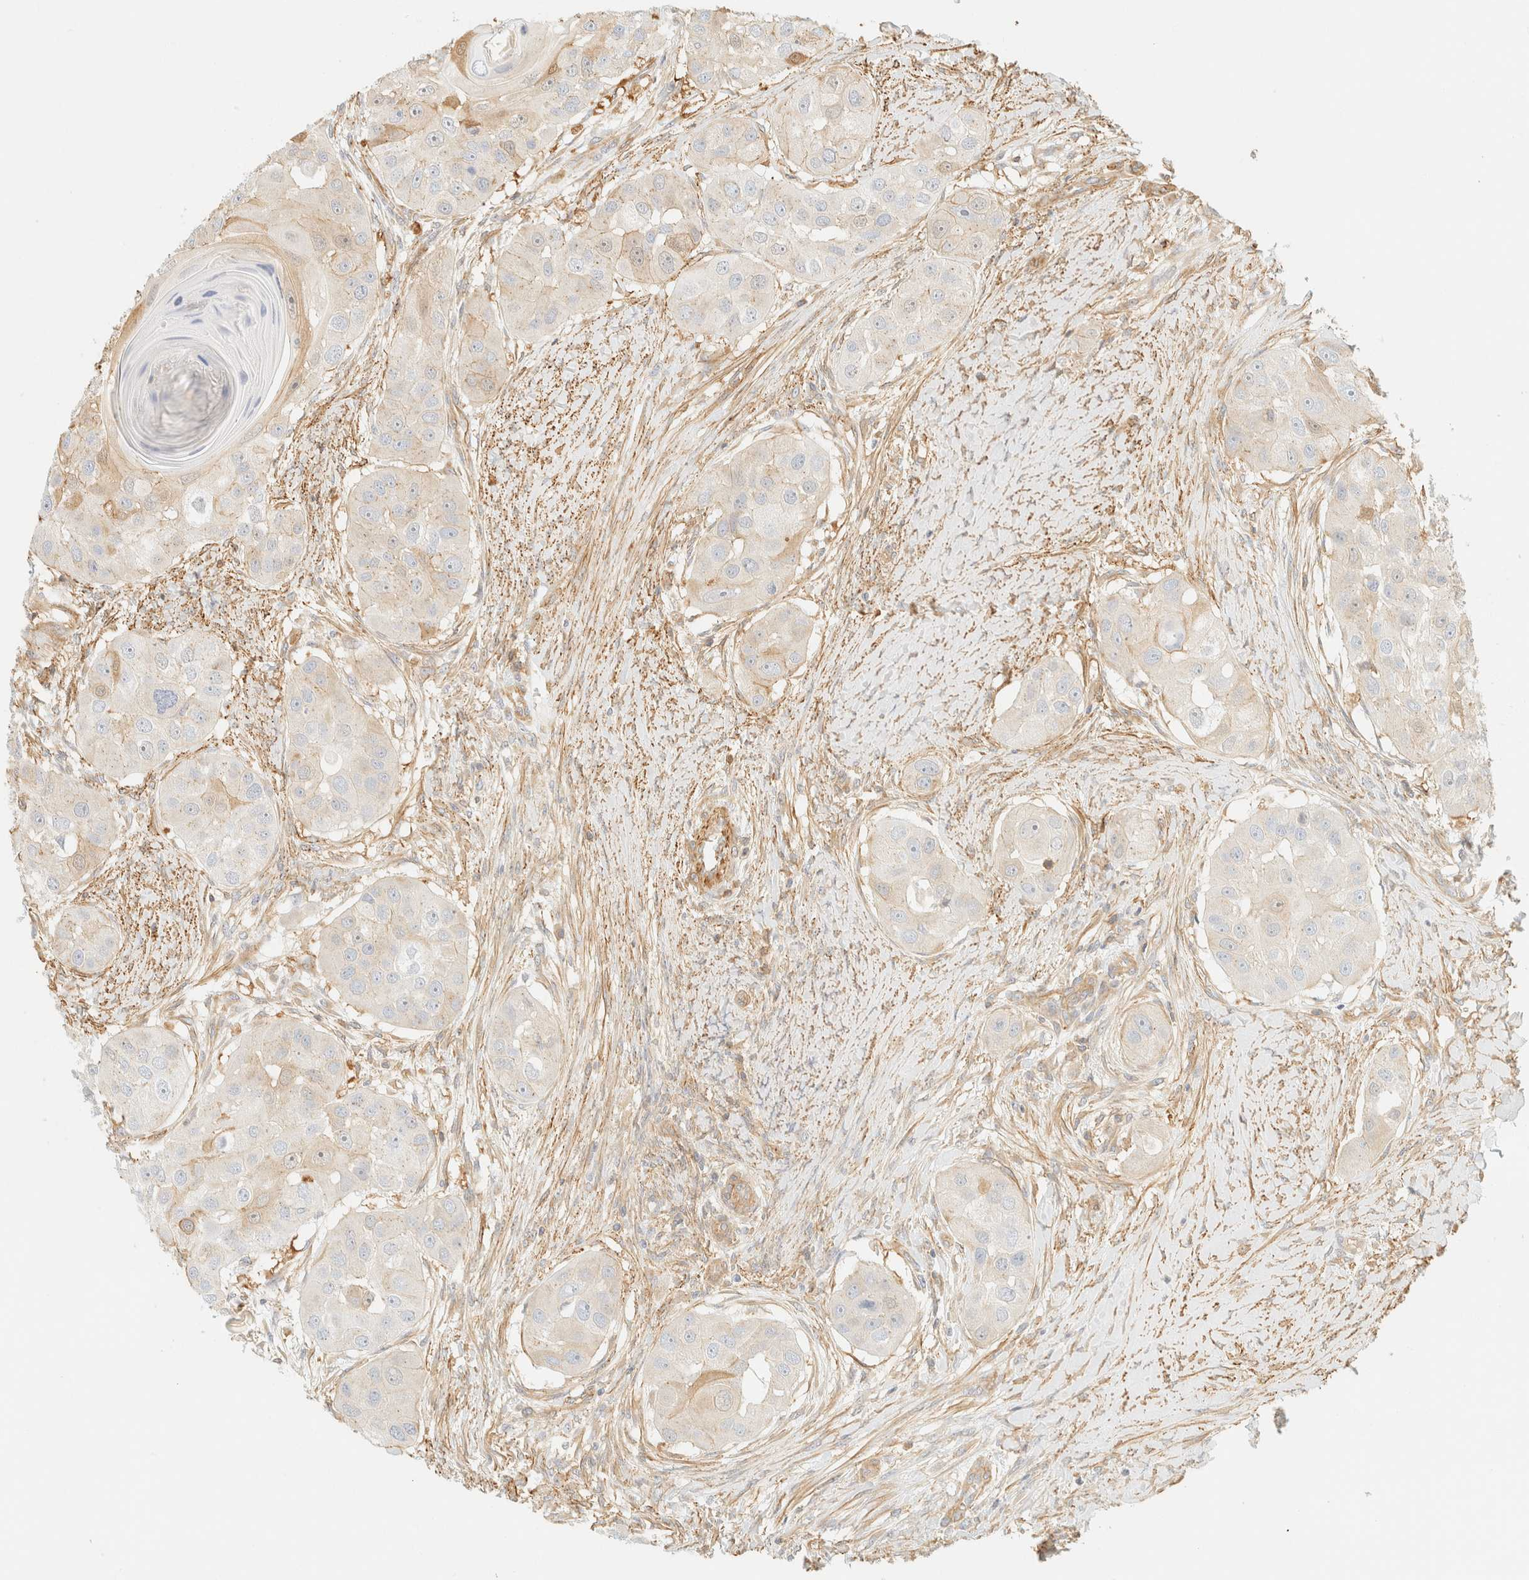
{"staining": {"intensity": "negative", "quantity": "none", "location": "none"}, "tissue": "head and neck cancer", "cell_type": "Tumor cells", "image_type": "cancer", "snomed": [{"axis": "morphology", "description": "Normal tissue, NOS"}, {"axis": "morphology", "description": "Squamous cell carcinoma, NOS"}, {"axis": "topography", "description": "Skeletal muscle"}, {"axis": "topography", "description": "Head-Neck"}], "caption": "This is an immunohistochemistry (IHC) histopathology image of head and neck cancer (squamous cell carcinoma). There is no positivity in tumor cells.", "gene": "OTOP2", "patient": {"sex": "male", "age": 51}}